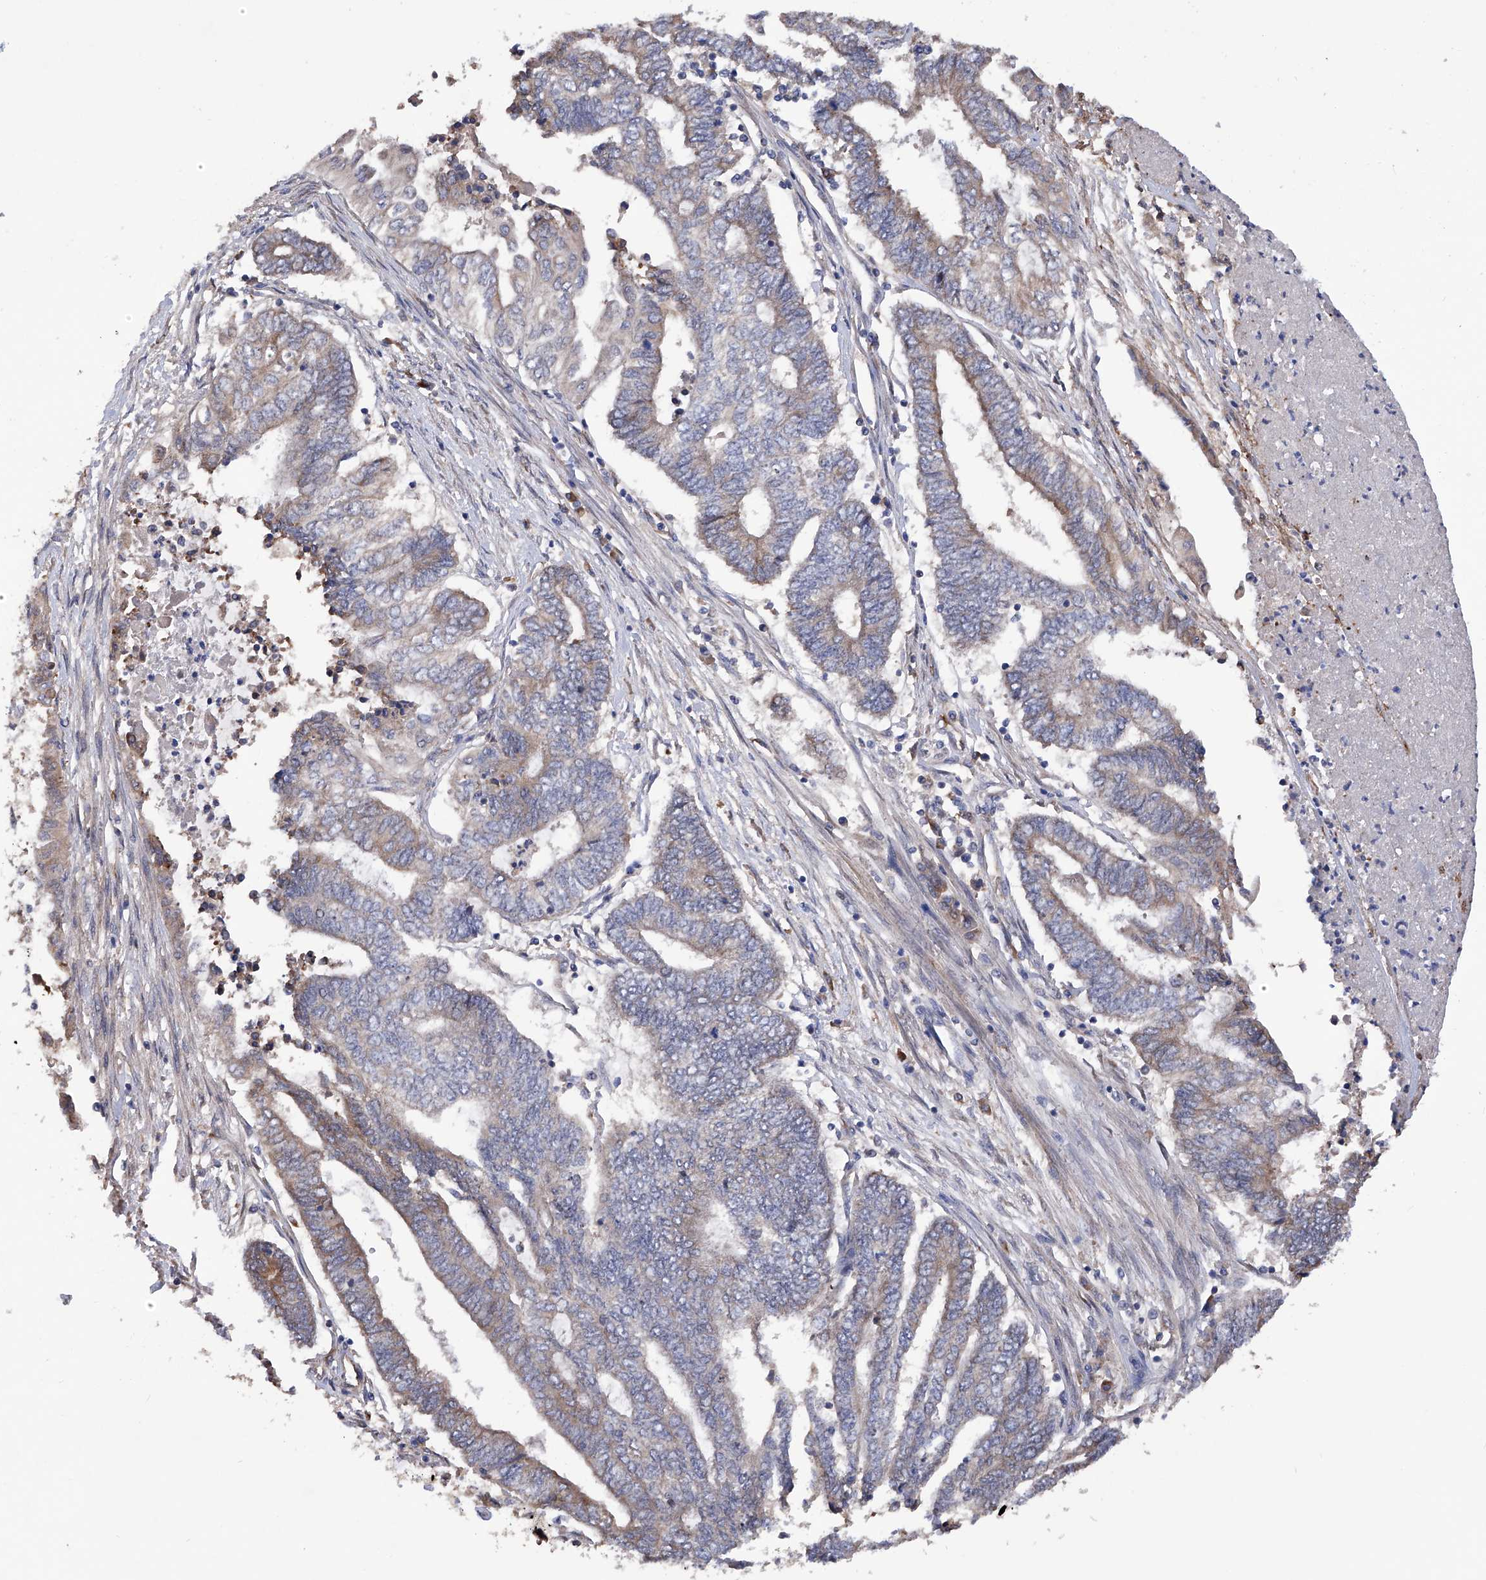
{"staining": {"intensity": "weak", "quantity": "25%-75%", "location": "cytoplasmic/membranous"}, "tissue": "endometrial cancer", "cell_type": "Tumor cells", "image_type": "cancer", "snomed": [{"axis": "morphology", "description": "Adenocarcinoma, NOS"}, {"axis": "topography", "description": "Uterus"}, {"axis": "topography", "description": "Endometrium"}], "caption": "A brown stain shows weak cytoplasmic/membranous positivity of a protein in endometrial cancer (adenocarcinoma) tumor cells.", "gene": "INPP5B", "patient": {"sex": "female", "age": 70}}